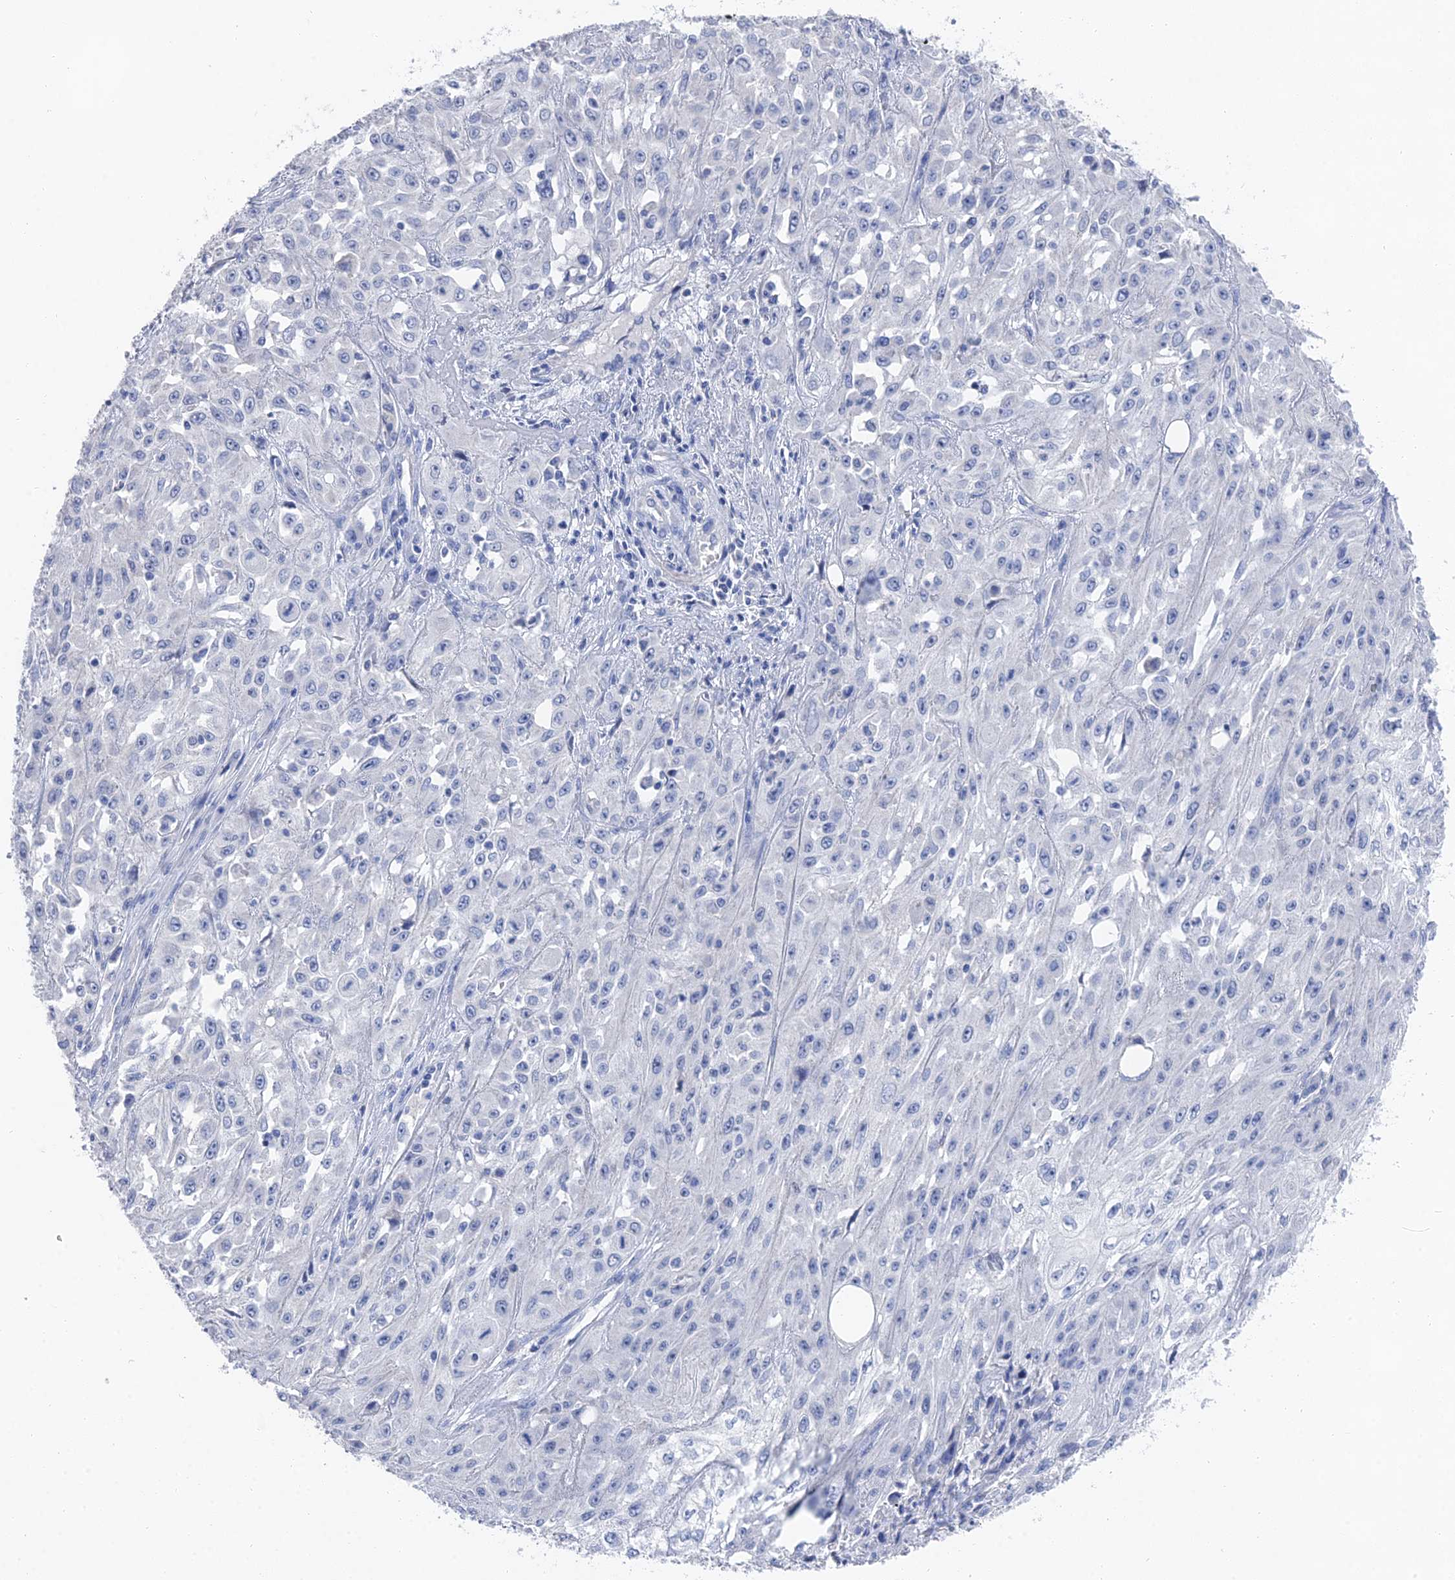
{"staining": {"intensity": "negative", "quantity": "none", "location": "none"}, "tissue": "skin cancer", "cell_type": "Tumor cells", "image_type": "cancer", "snomed": [{"axis": "morphology", "description": "Squamous cell carcinoma, NOS"}, {"axis": "morphology", "description": "Squamous cell carcinoma, metastatic, NOS"}, {"axis": "topography", "description": "Skin"}, {"axis": "topography", "description": "Lymph node"}], "caption": "The image exhibits no significant staining in tumor cells of skin cancer.", "gene": "GFAP", "patient": {"sex": "male", "age": 75}}